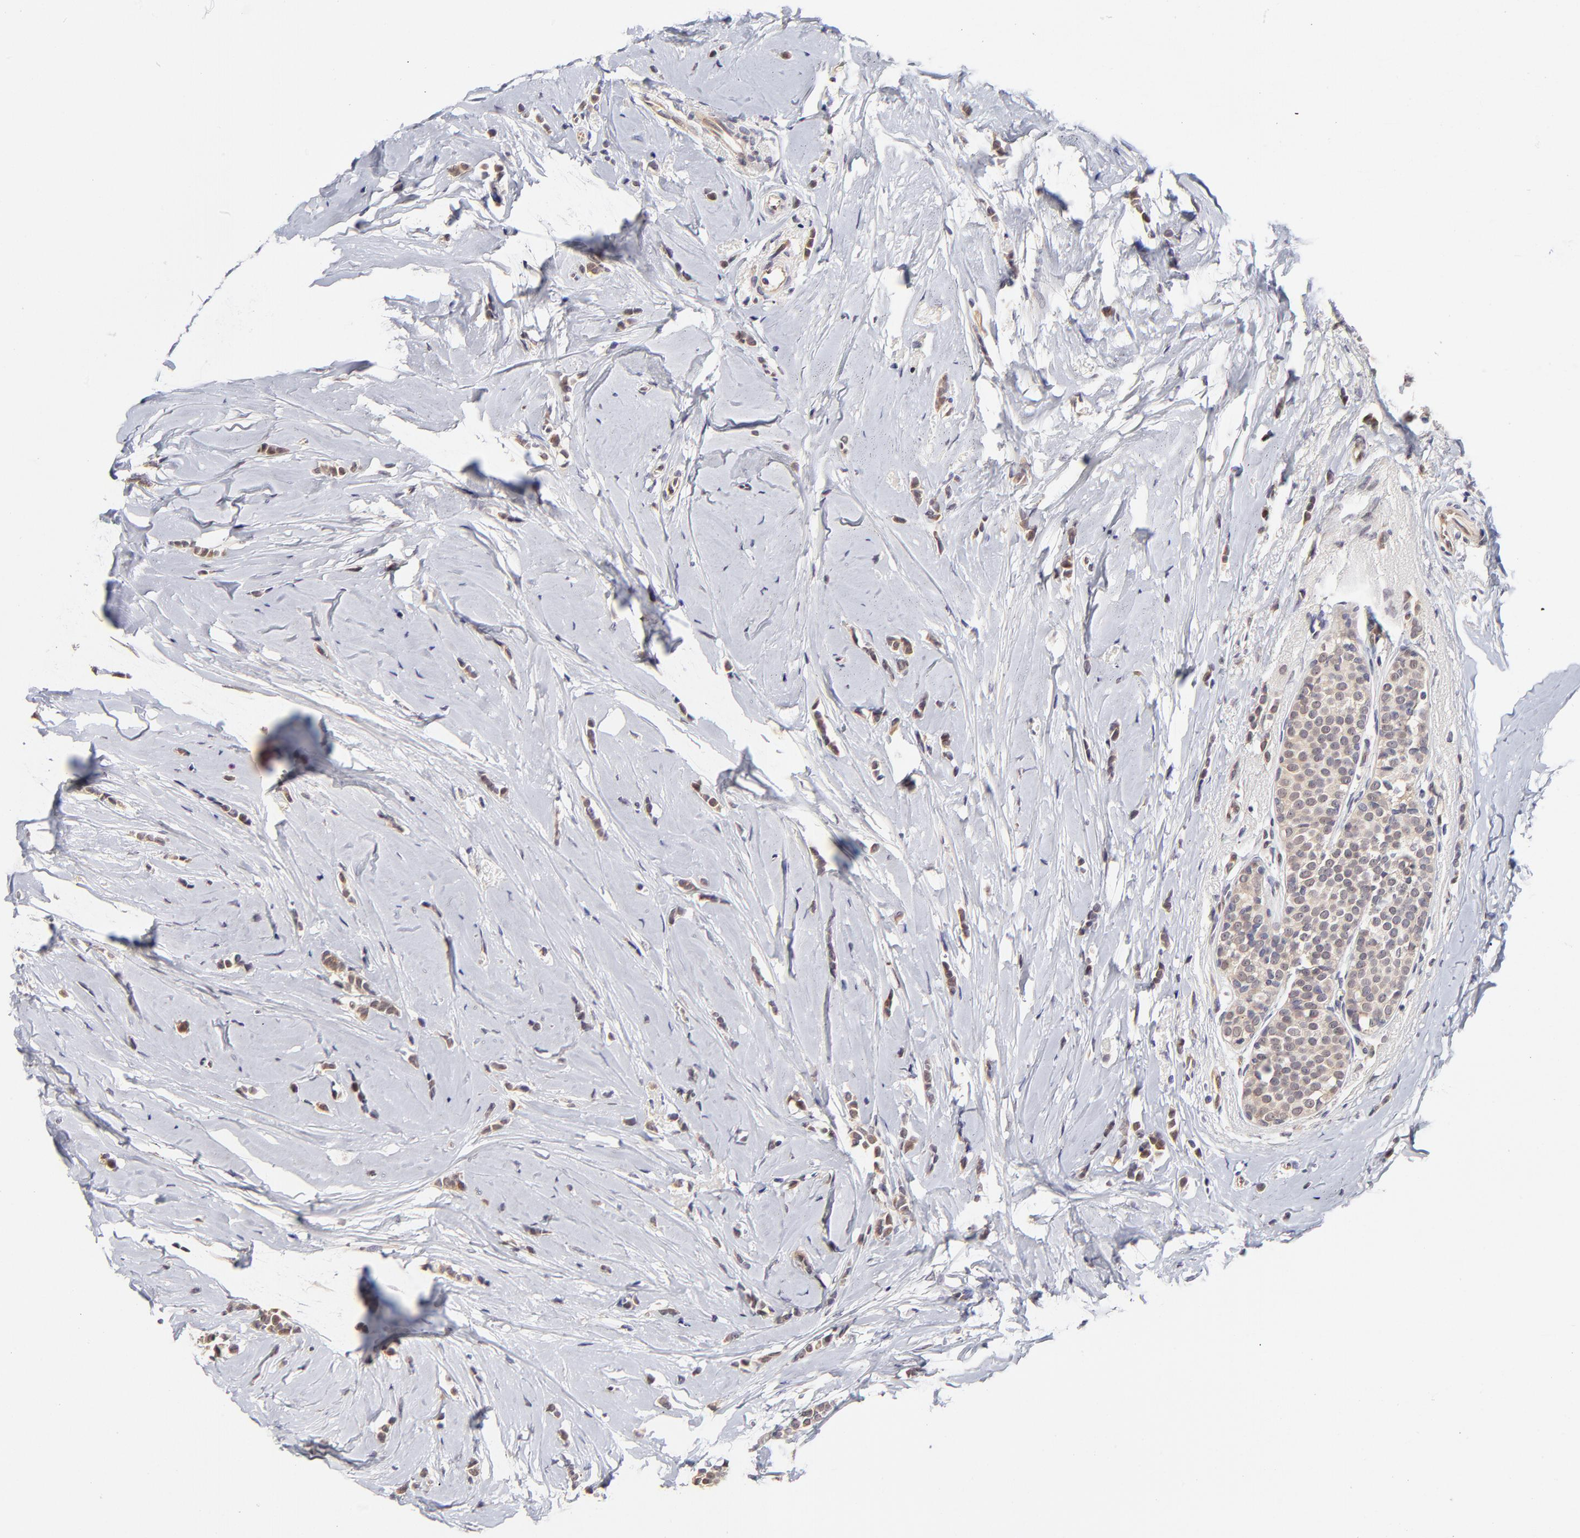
{"staining": {"intensity": "moderate", "quantity": ">75%", "location": "cytoplasmic/membranous"}, "tissue": "breast cancer", "cell_type": "Tumor cells", "image_type": "cancer", "snomed": [{"axis": "morphology", "description": "Lobular carcinoma"}, {"axis": "topography", "description": "Breast"}], "caption": "IHC histopathology image of neoplastic tissue: human breast cancer stained using immunohistochemistry (IHC) demonstrates medium levels of moderate protein expression localized specifically in the cytoplasmic/membranous of tumor cells, appearing as a cytoplasmic/membranous brown color.", "gene": "ZNF10", "patient": {"sex": "female", "age": 64}}